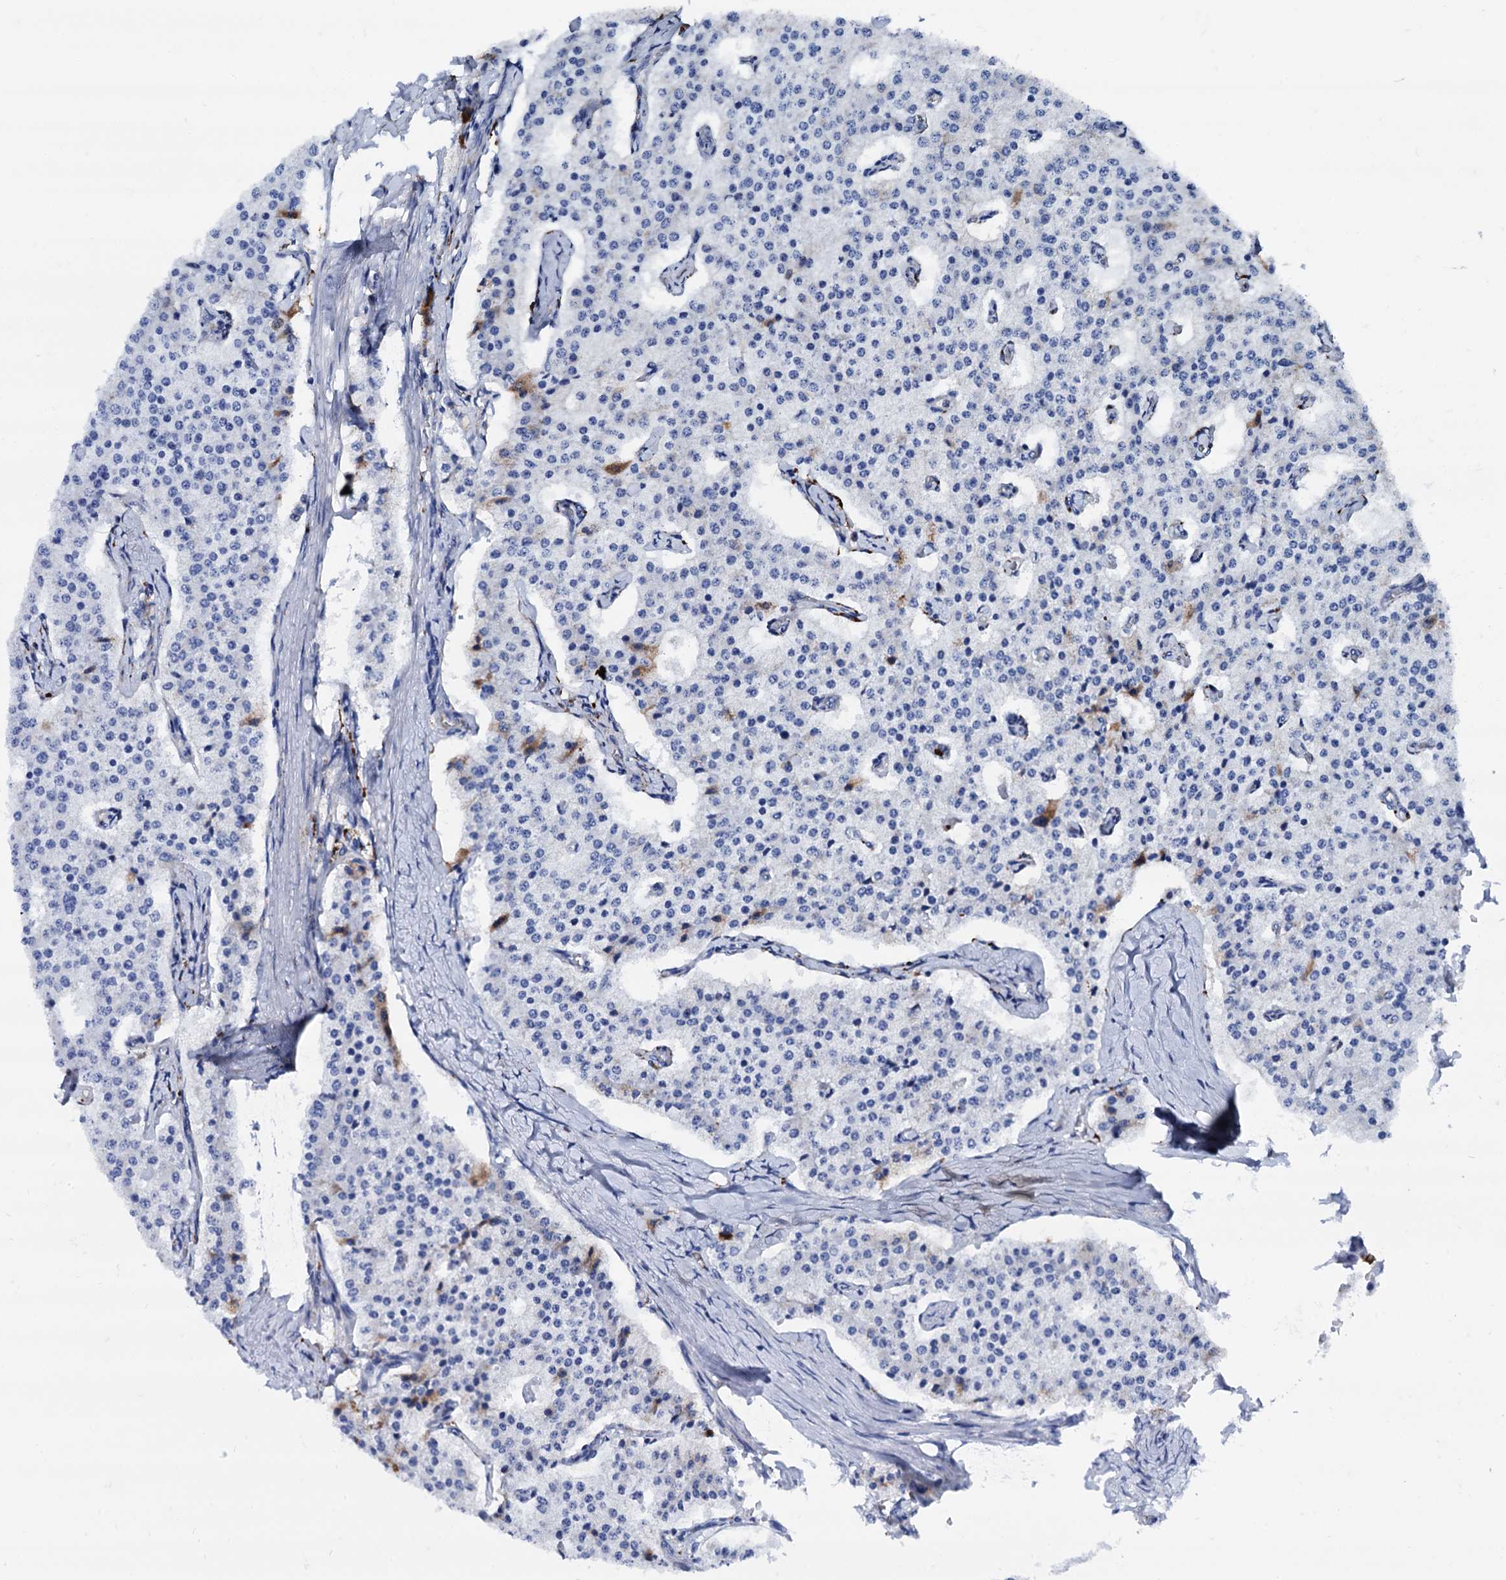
{"staining": {"intensity": "negative", "quantity": "none", "location": "none"}, "tissue": "carcinoid", "cell_type": "Tumor cells", "image_type": "cancer", "snomed": [{"axis": "morphology", "description": "Carcinoid, malignant, NOS"}, {"axis": "topography", "description": "Colon"}], "caption": "DAB (3,3'-diaminobenzidine) immunohistochemical staining of human malignant carcinoid exhibits no significant positivity in tumor cells.", "gene": "APOD", "patient": {"sex": "female", "age": 52}}